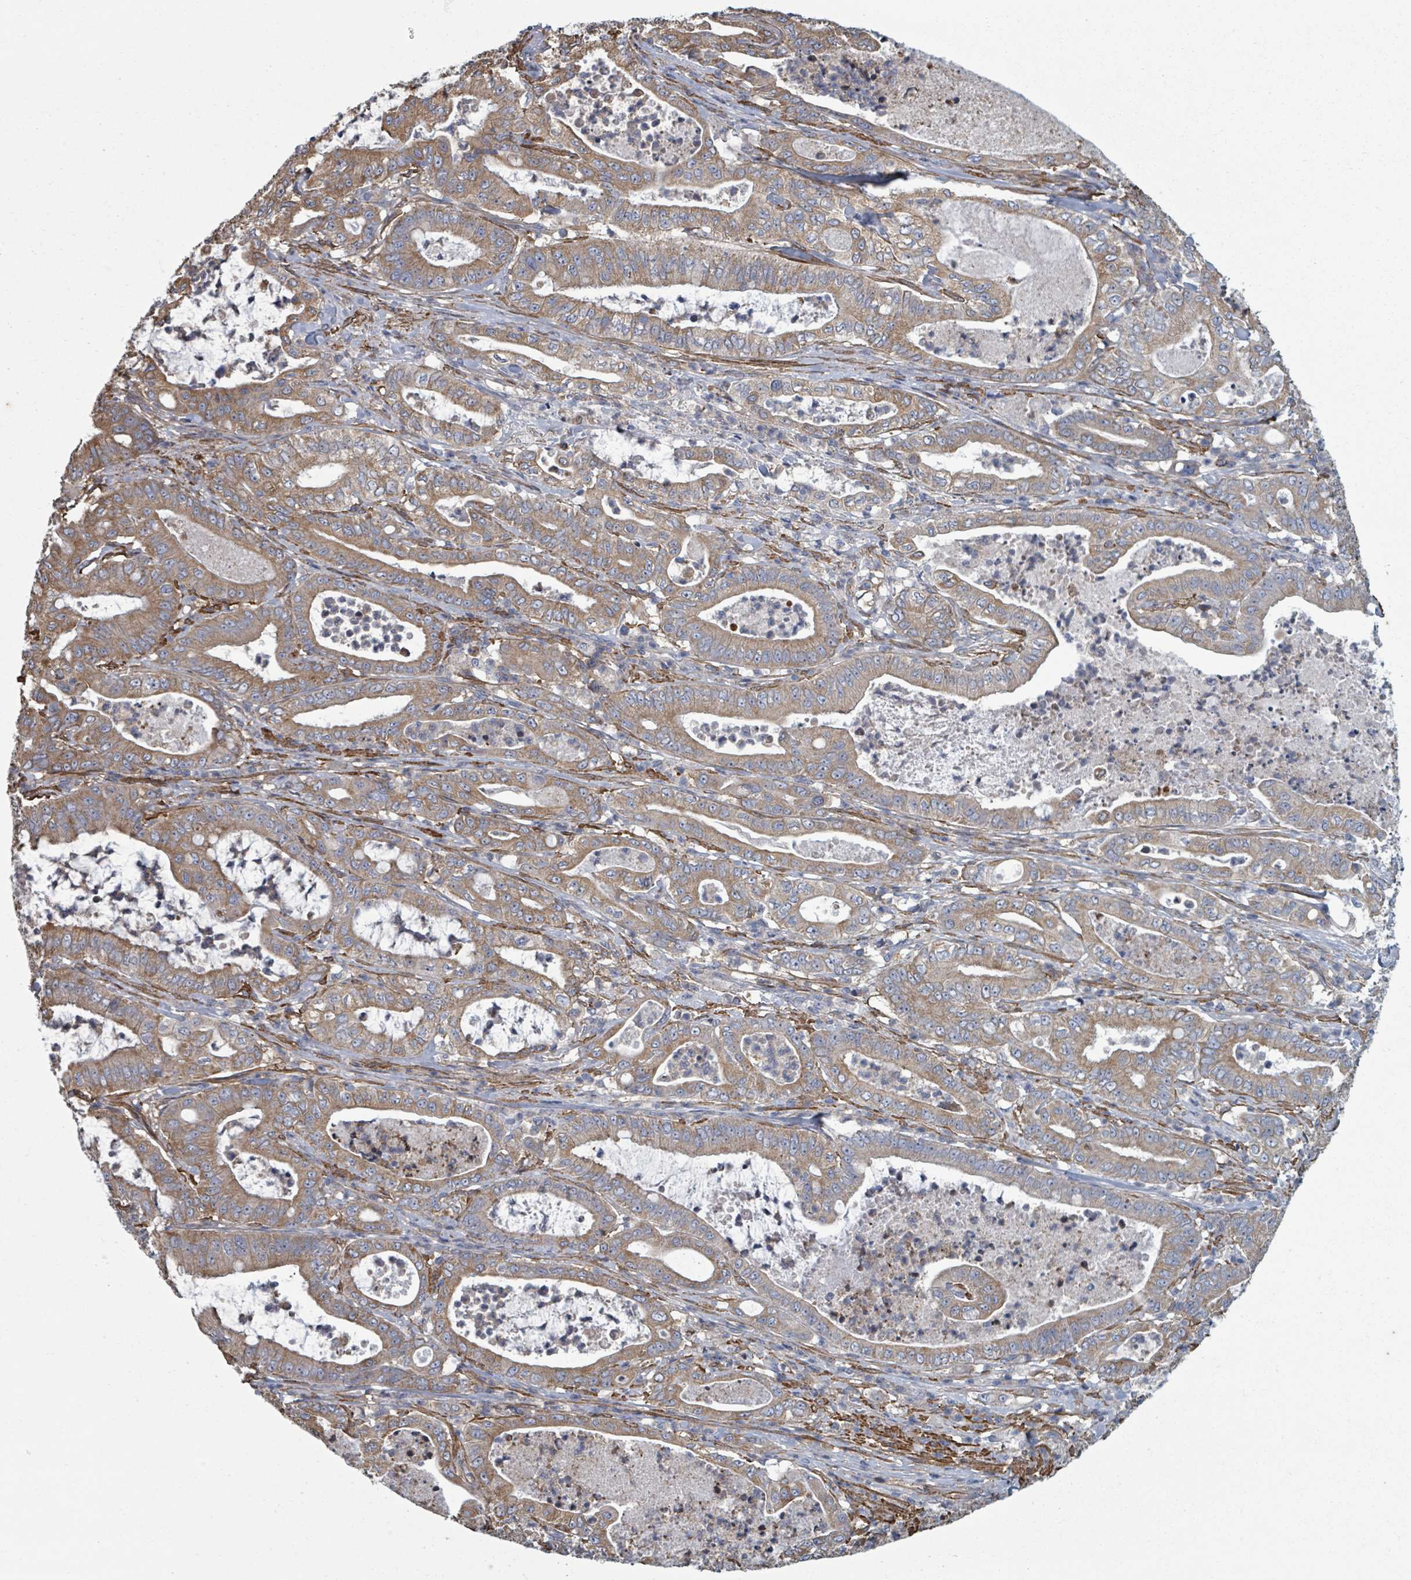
{"staining": {"intensity": "moderate", "quantity": ">75%", "location": "cytoplasmic/membranous"}, "tissue": "pancreatic cancer", "cell_type": "Tumor cells", "image_type": "cancer", "snomed": [{"axis": "morphology", "description": "Adenocarcinoma, NOS"}, {"axis": "topography", "description": "Pancreas"}], "caption": "Immunohistochemical staining of adenocarcinoma (pancreatic) displays moderate cytoplasmic/membranous protein positivity in about >75% of tumor cells. Using DAB (brown) and hematoxylin (blue) stains, captured at high magnification using brightfield microscopy.", "gene": "ADCK1", "patient": {"sex": "male", "age": 71}}